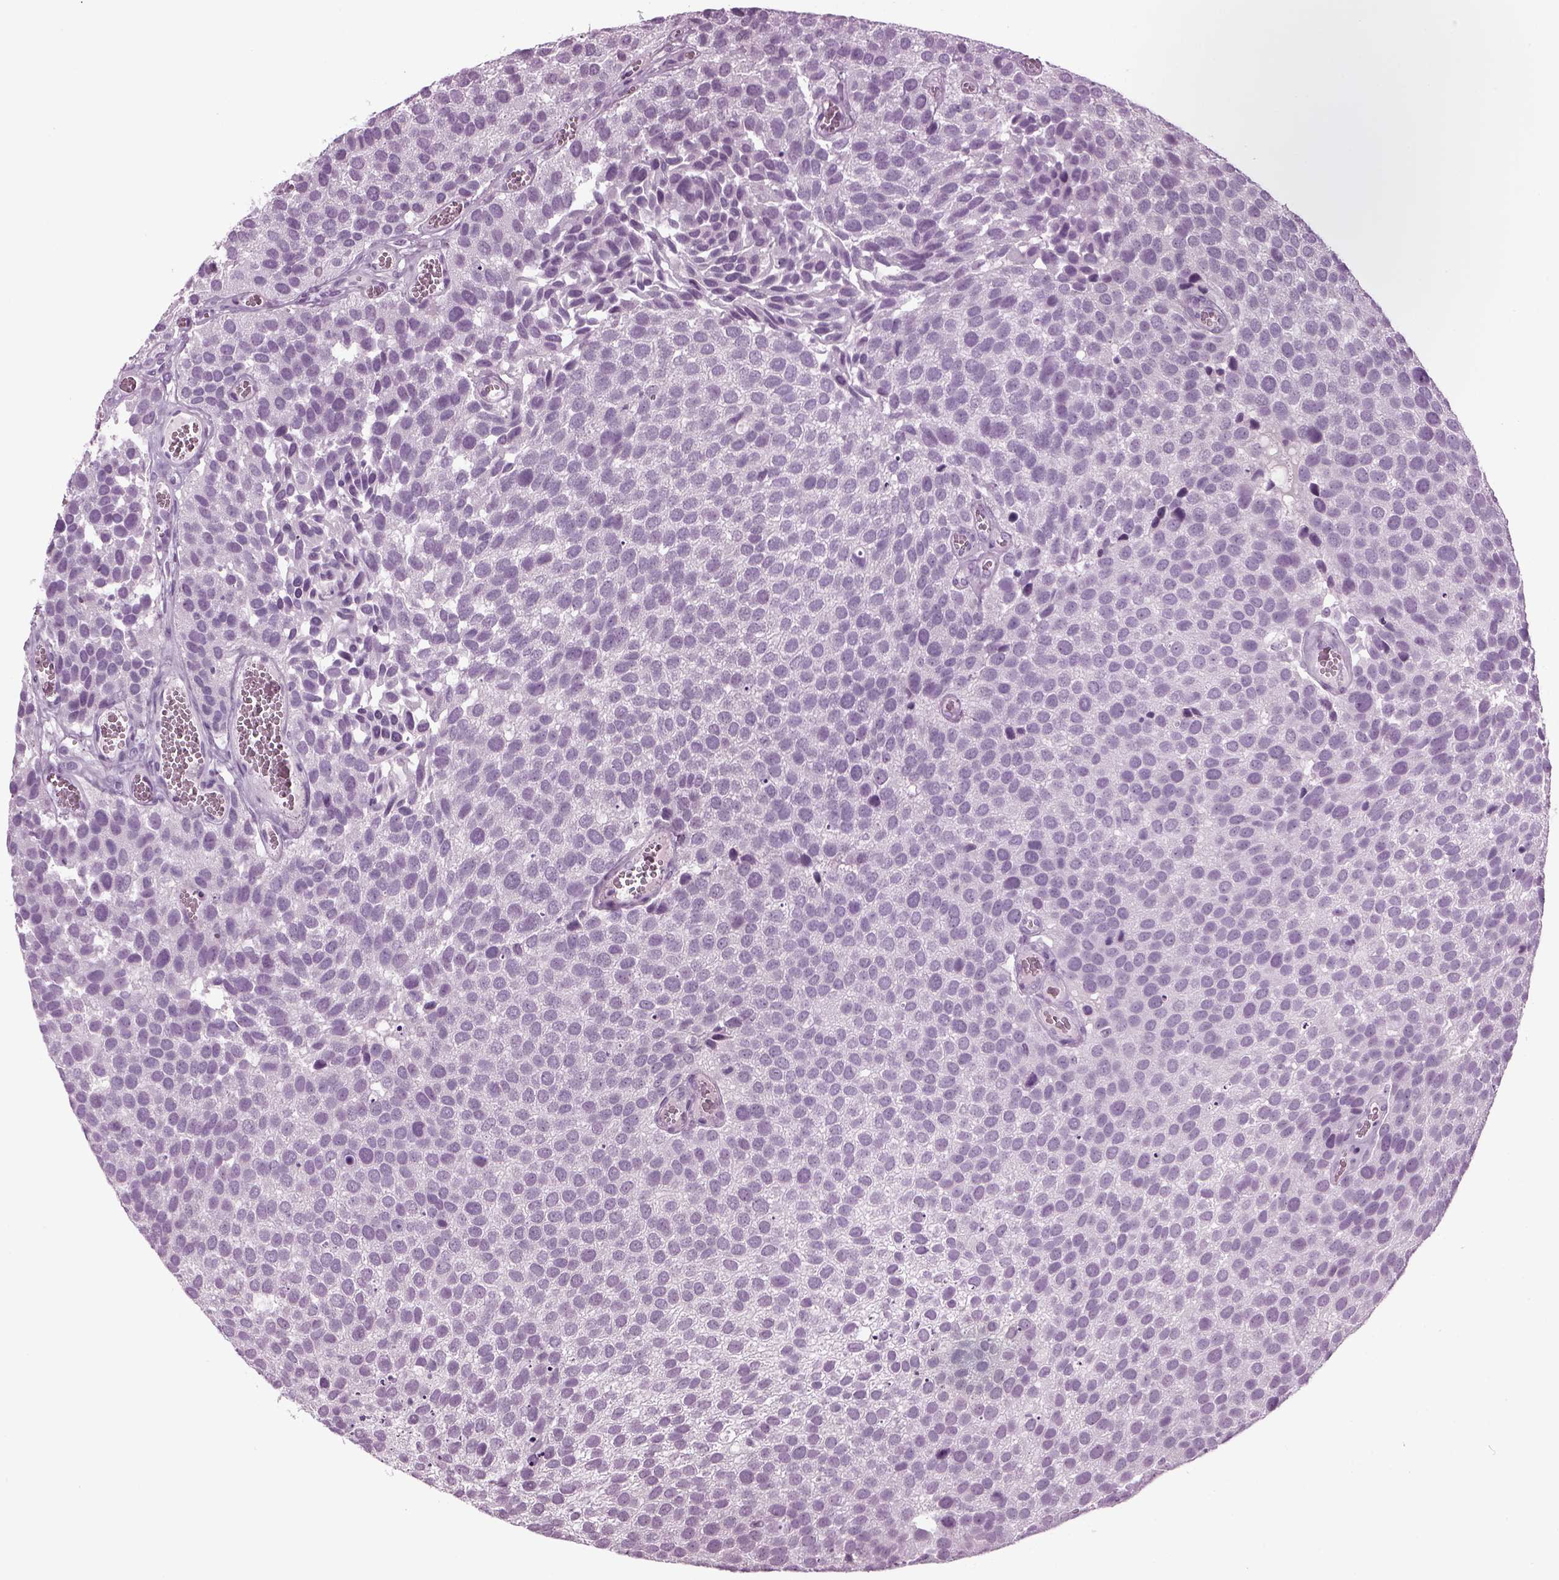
{"staining": {"intensity": "negative", "quantity": "none", "location": "none"}, "tissue": "urothelial cancer", "cell_type": "Tumor cells", "image_type": "cancer", "snomed": [{"axis": "morphology", "description": "Urothelial carcinoma, Low grade"}, {"axis": "topography", "description": "Urinary bladder"}], "caption": "The image shows no significant expression in tumor cells of low-grade urothelial carcinoma.", "gene": "FAM24A", "patient": {"sex": "female", "age": 69}}